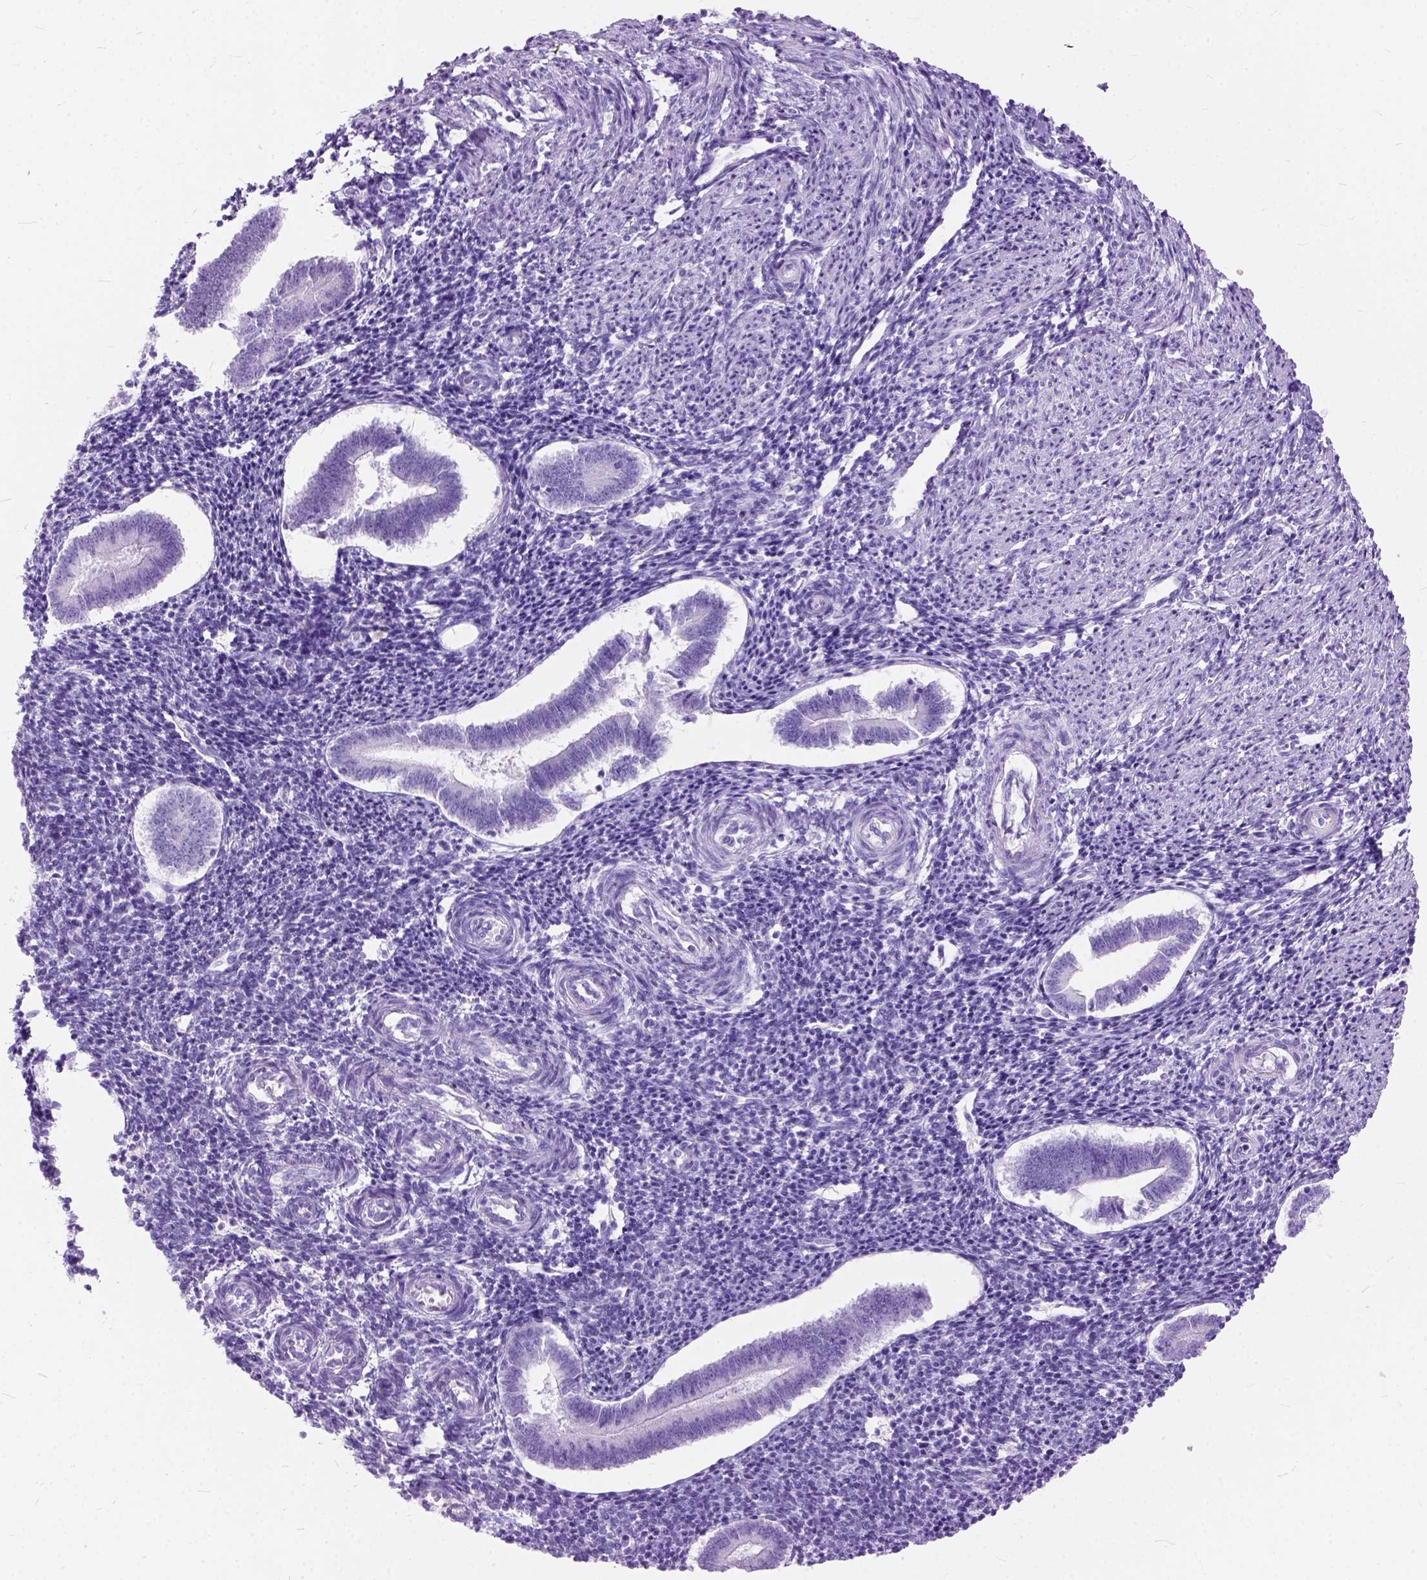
{"staining": {"intensity": "negative", "quantity": "none", "location": "none"}, "tissue": "endometrium", "cell_type": "Cells in endometrial stroma", "image_type": "normal", "snomed": [{"axis": "morphology", "description": "Normal tissue, NOS"}, {"axis": "topography", "description": "Endometrium"}], "caption": "This is an immunohistochemistry micrograph of unremarkable endometrium. There is no staining in cells in endometrial stroma.", "gene": "C1QTNF3", "patient": {"sex": "female", "age": 25}}